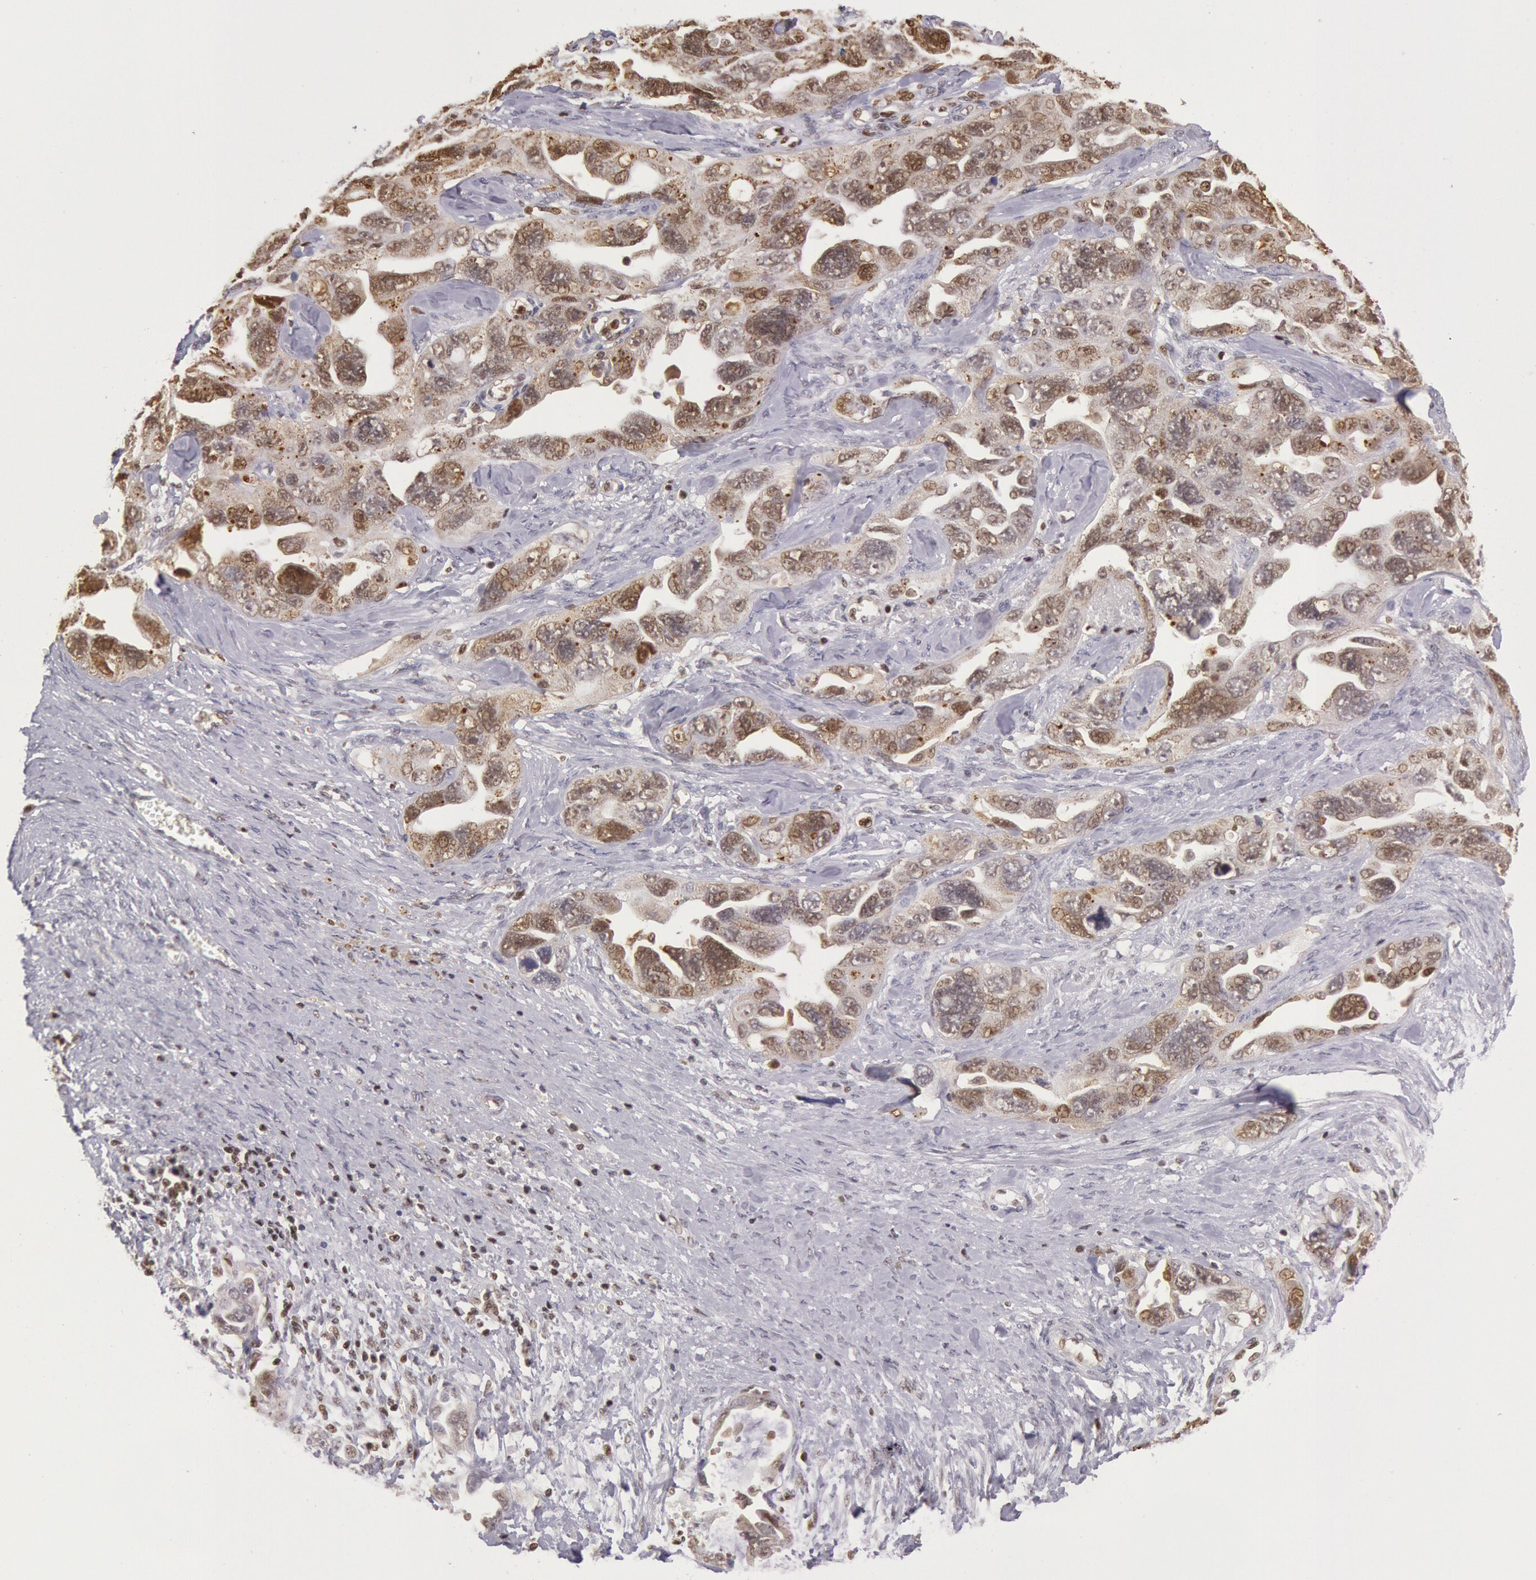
{"staining": {"intensity": "moderate", "quantity": ">75%", "location": "nuclear"}, "tissue": "ovarian cancer", "cell_type": "Tumor cells", "image_type": "cancer", "snomed": [{"axis": "morphology", "description": "Cystadenocarcinoma, serous, NOS"}, {"axis": "topography", "description": "Ovary"}], "caption": "Ovarian serous cystadenocarcinoma tissue displays moderate nuclear positivity in approximately >75% of tumor cells Using DAB (brown) and hematoxylin (blue) stains, captured at high magnification using brightfield microscopy.", "gene": "ESS2", "patient": {"sex": "female", "age": 63}}